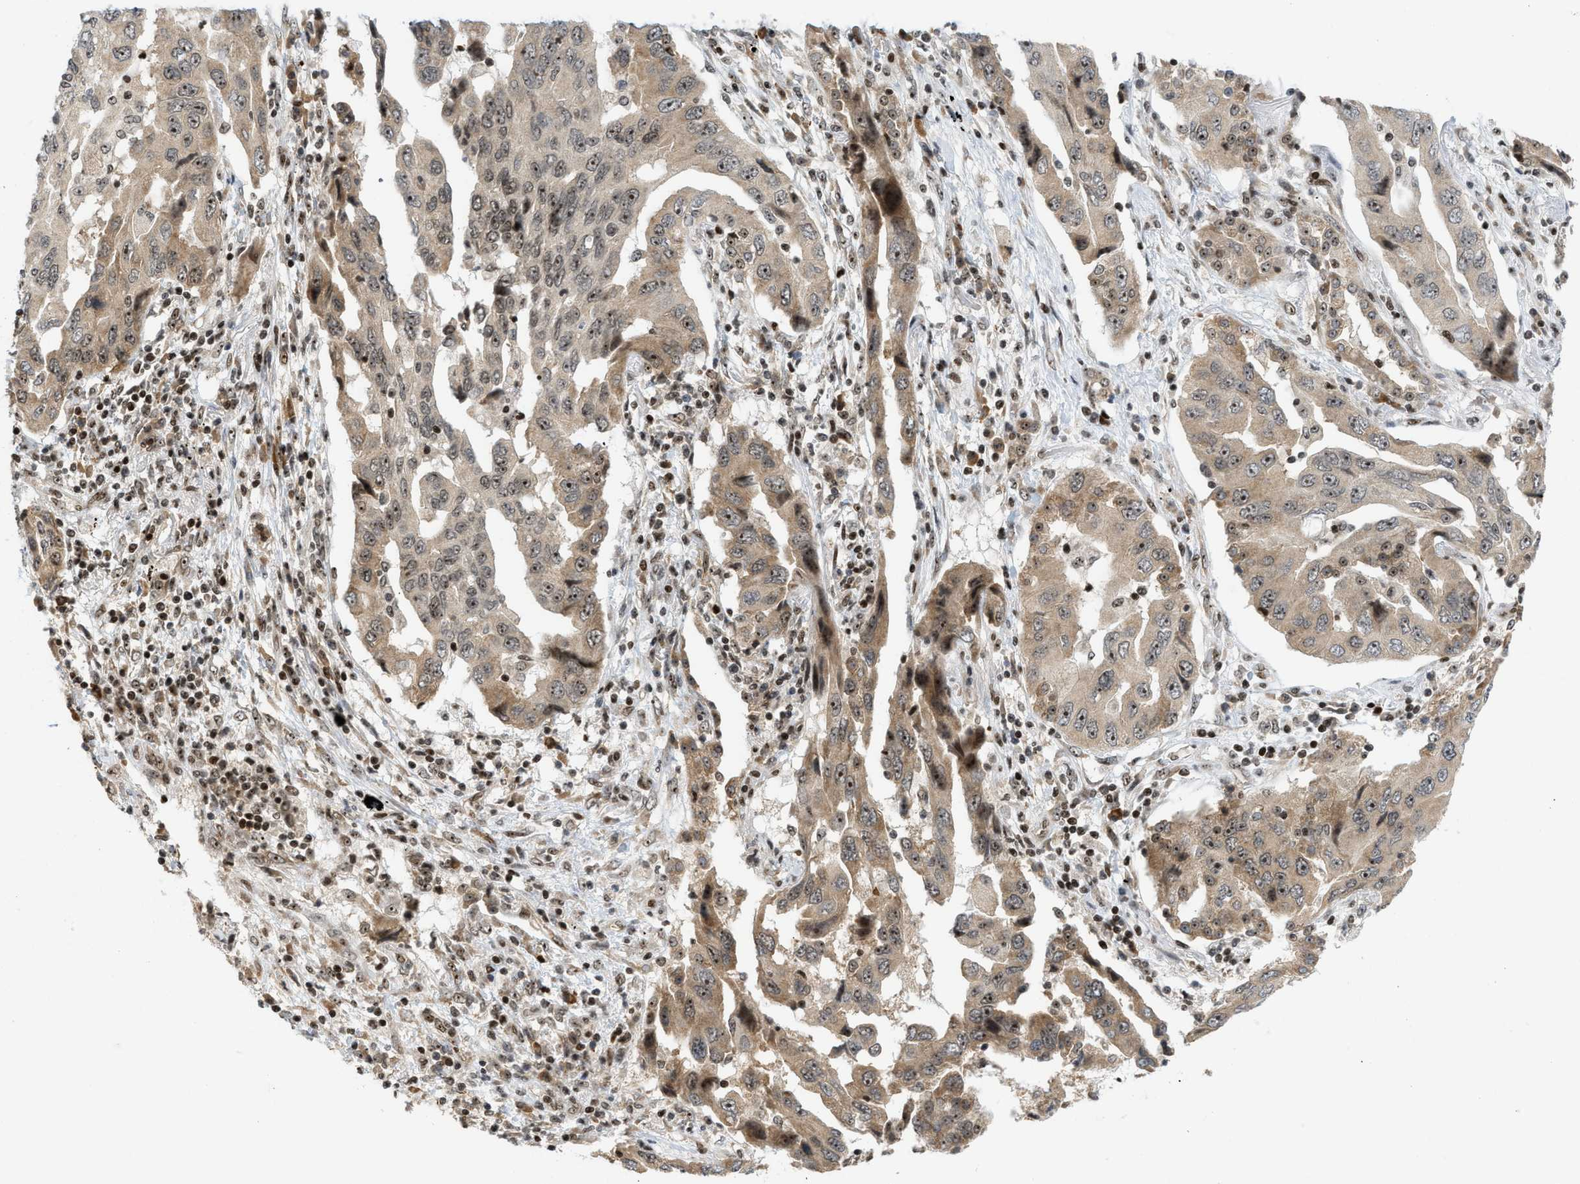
{"staining": {"intensity": "moderate", "quantity": ">75%", "location": "cytoplasmic/membranous,nuclear"}, "tissue": "lung cancer", "cell_type": "Tumor cells", "image_type": "cancer", "snomed": [{"axis": "morphology", "description": "Adenocarcinoma, NOS"}, {"axis": "topography", "description": "Lung"}], "caption": "Immunohistochemical staining of human adenocarcinoma (lung) shows medium levels of moderate cytoplasmic/membranous and nuclear protein staining in approximately >75% of tumor cells.", "gene": "ZNF22", "patient": {"sex": "female", "age": 65}}